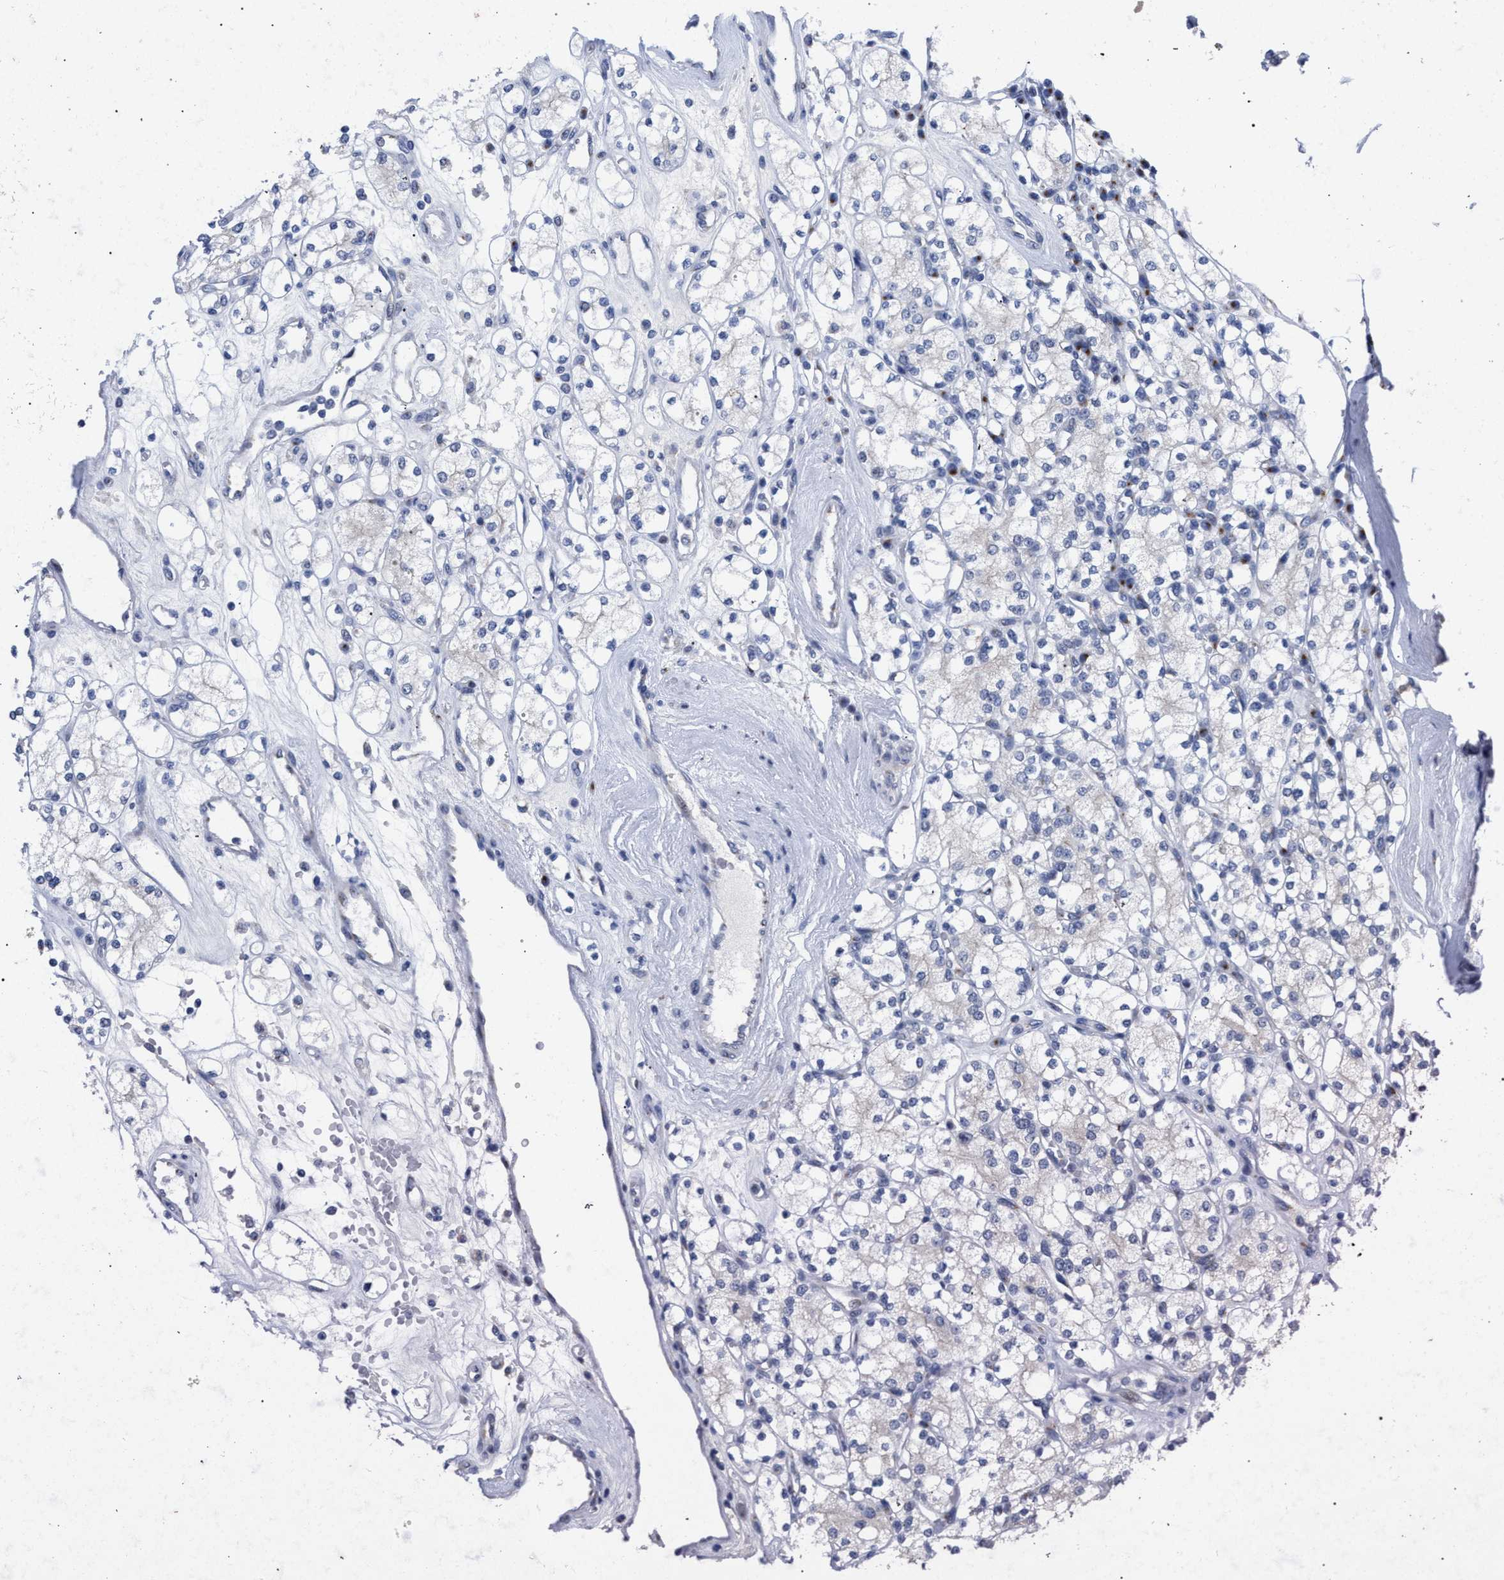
{"staining": {"intensity": "negative", "quantity": "none", "location": "none"}, "tissue": "renal cancer", "cell_type": "Tumor cells", "image_type": "cancer", "snomed": [{"axis": "morphology", "description": "Adenocarcinoma, NOS"}, {"axis": "topography", "description": "Kidney"}], "caption": "The IHC micrograph has no significant expression in tumor cells of renal adenocarcinoma tissue.", "gene": "GOLGA2", "patient": {"sex": "male", "age": 77}}